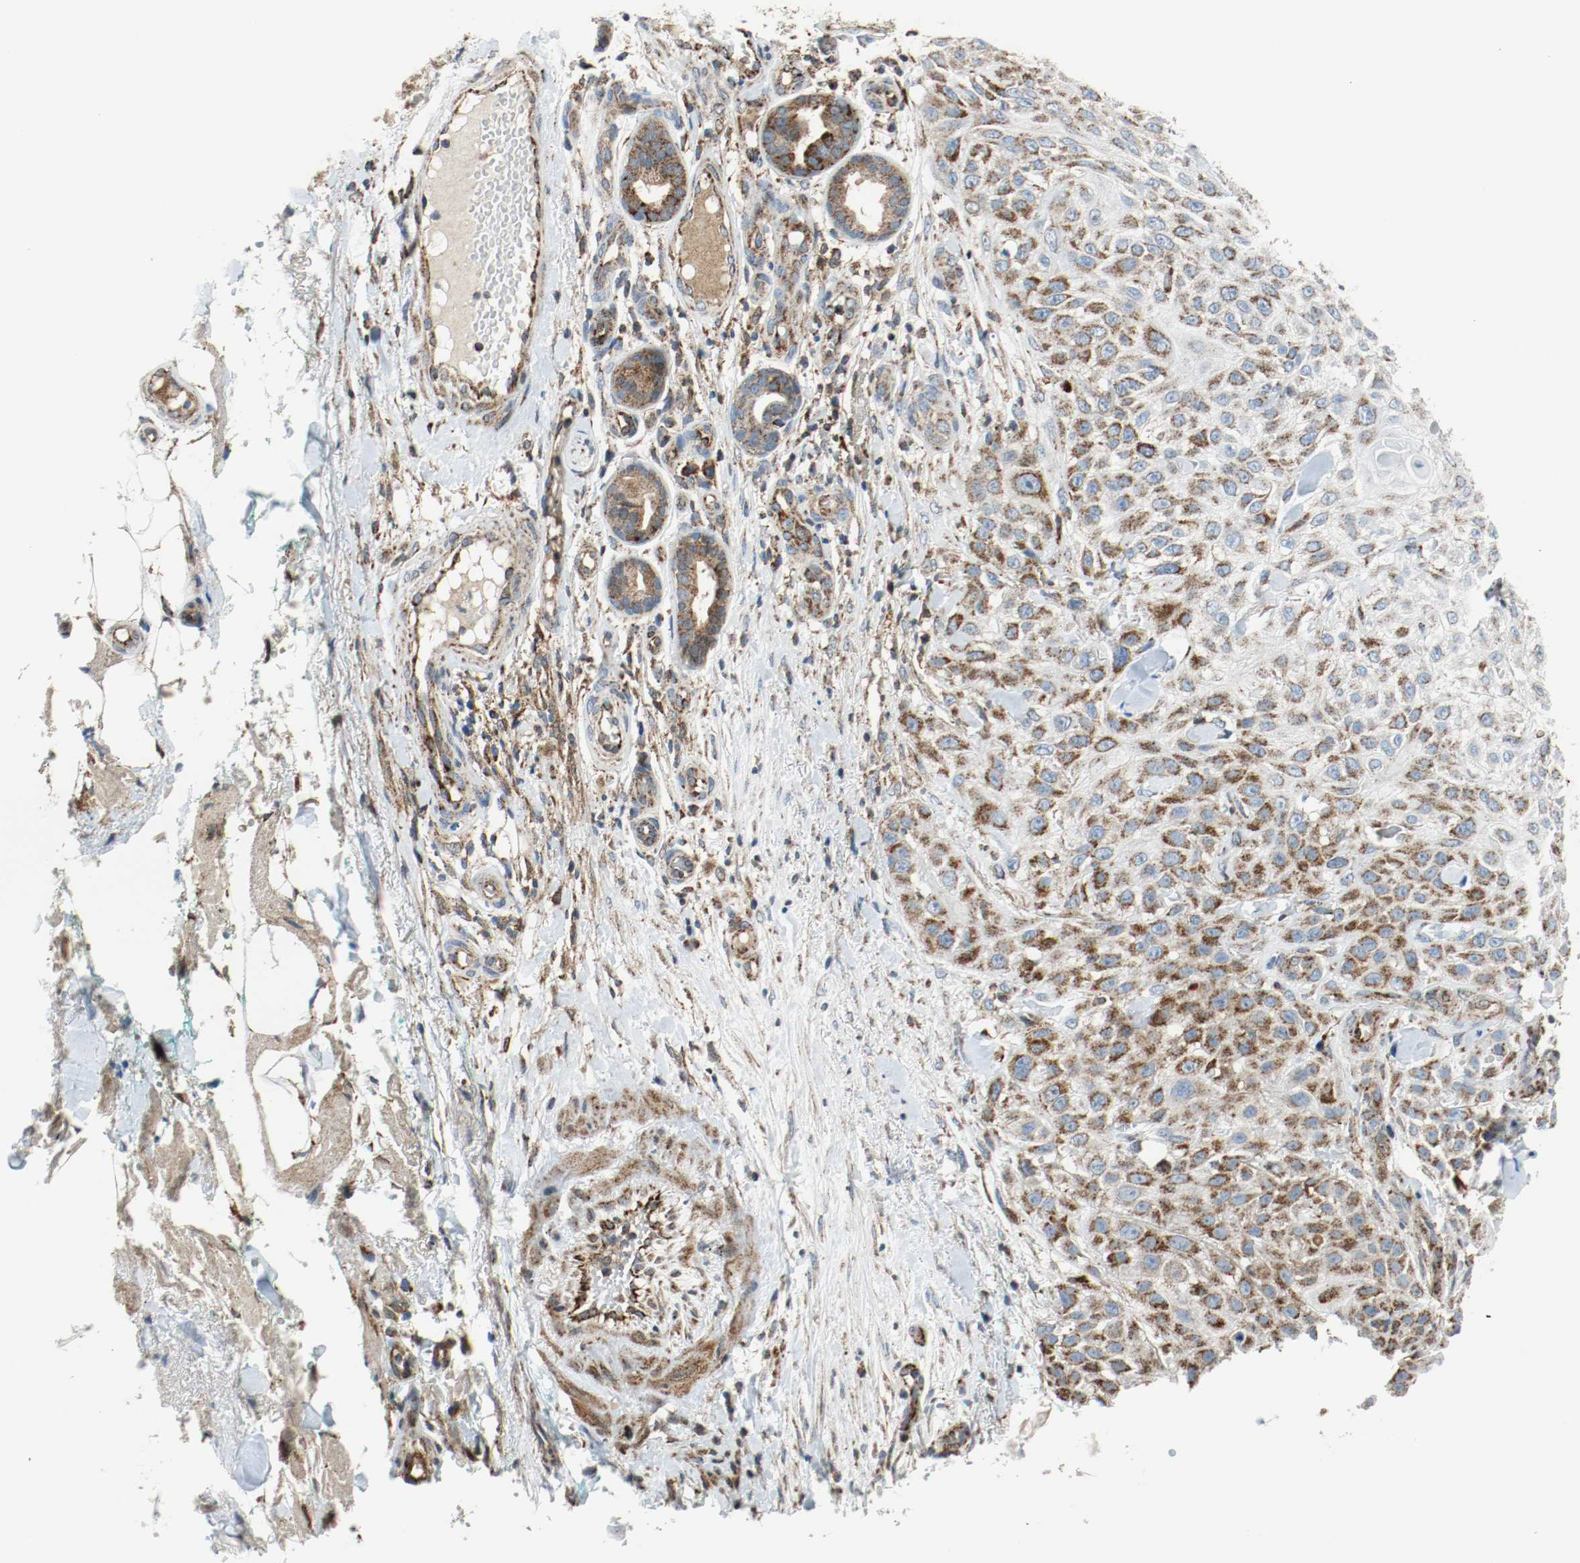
{"staining": {"intensity": "moderate", "quantity": ">75%", "location": "cytoplasmic/membranous"}, "tissue": "skin cancer", "cell_type": "Tumor cells", "image_type": "cancer", "snomed": [{"axis": "morphology", "description": "Squamous cell carcinoma, NOS"}, {"axis": "topography", "description": "Skin"}], "caption": "The image shows immunohistochemical staining of squamous cell carcinoma (skin). There is moderate cytoplasmic/membranous positivity is appreciated in about >75% of tumor cells.", "gene": "TXNRD1", "patient": {"sex": "female", "age": 42}}